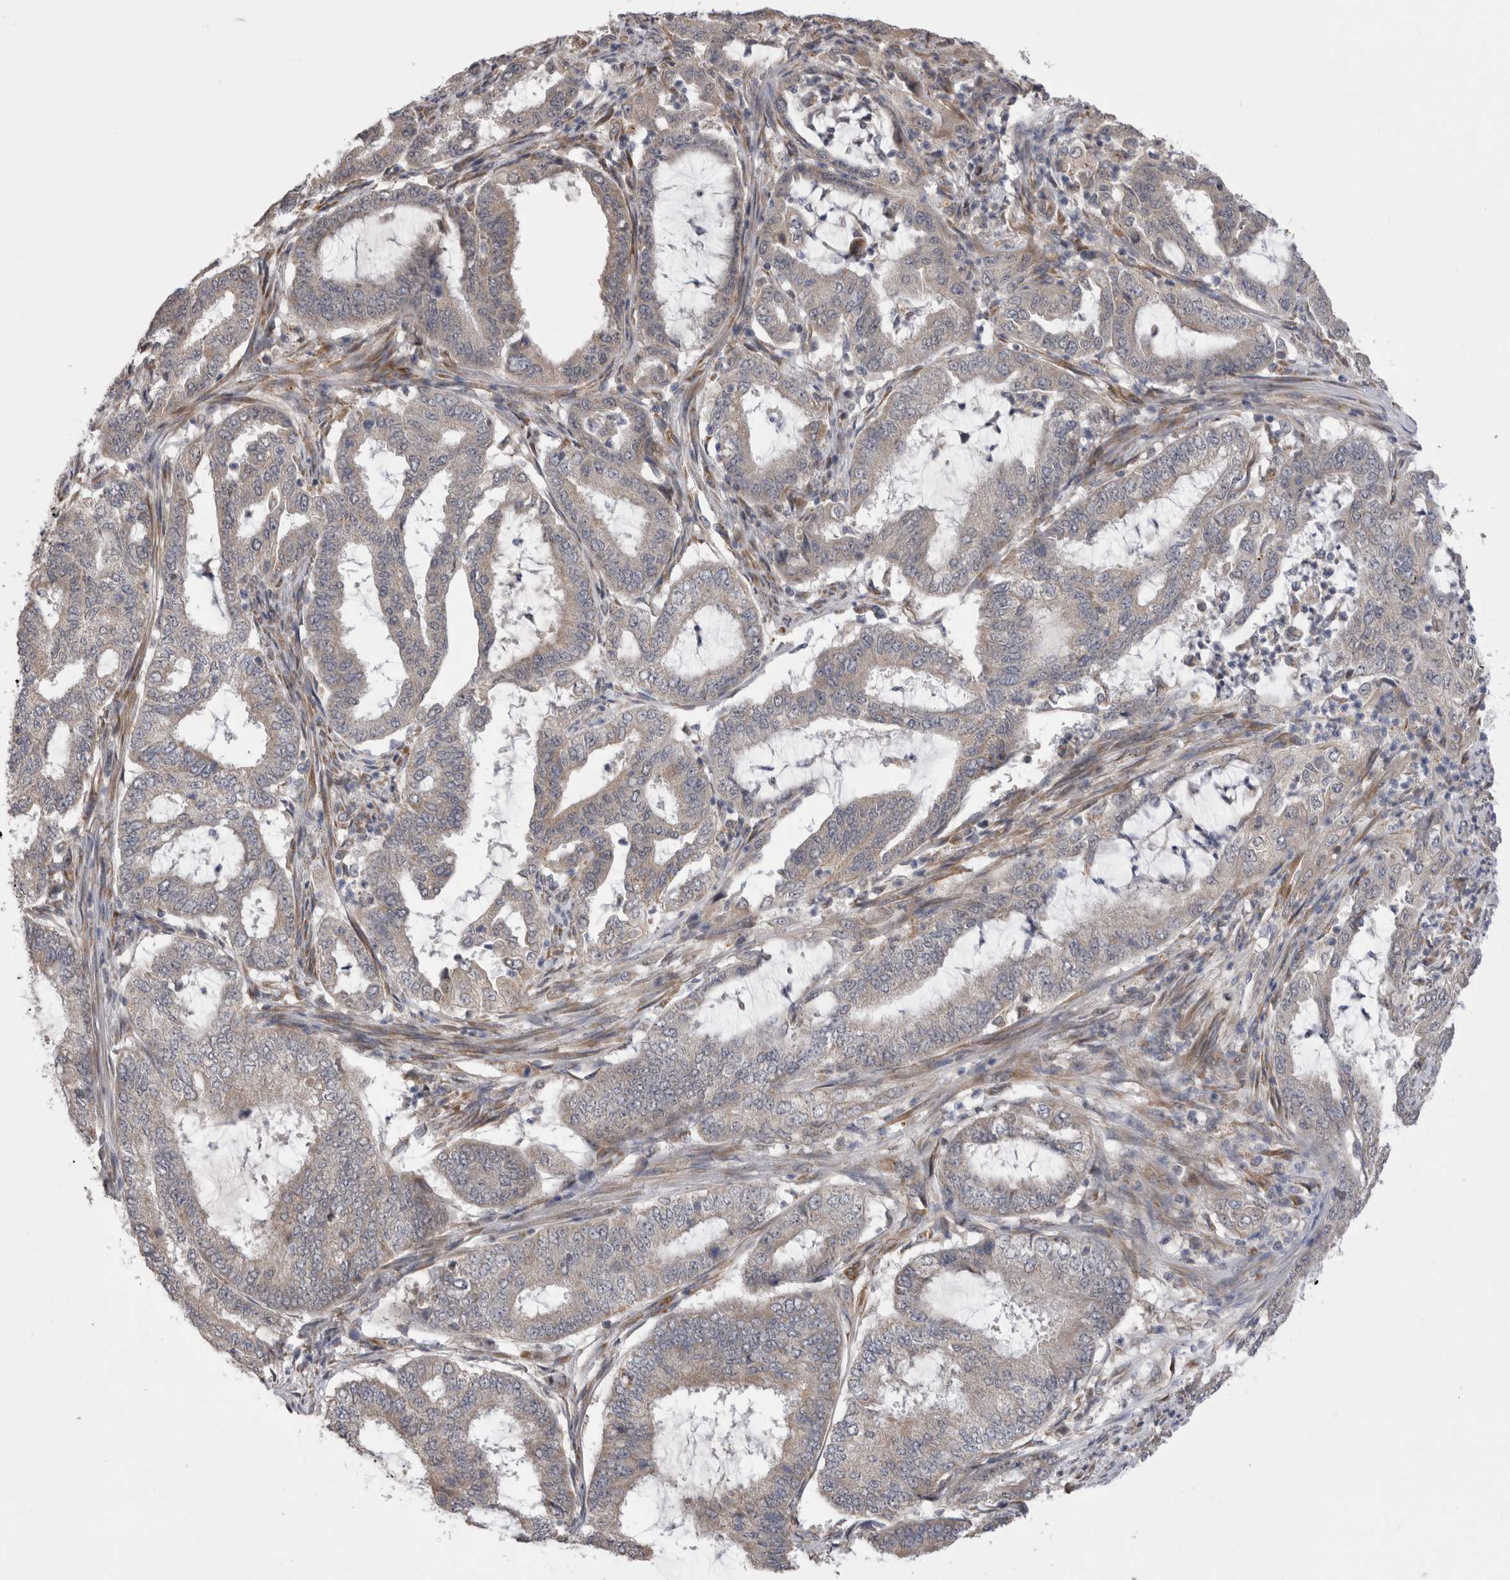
{"staining": {"intensity": "weak", "quantity": "<25%", "location": "cytoplasmic/membranous"}, "tissue": "endometrial cancer", "cell_type": "Tumor cells", "image_type": "cancer", "snomed": [{"axis": "morphology", "description": "Adenocarcinoma, NOS"}, {"axis": "topography", "description": "Endometrium"}], "caption": "Human adenocarcinoma (endometrial) stained for a protein using immunohistochemistry reveals no staining in tumor cells.", "gene": "ARHGAP29", "patient": {"sex": "female", "age": 51}}